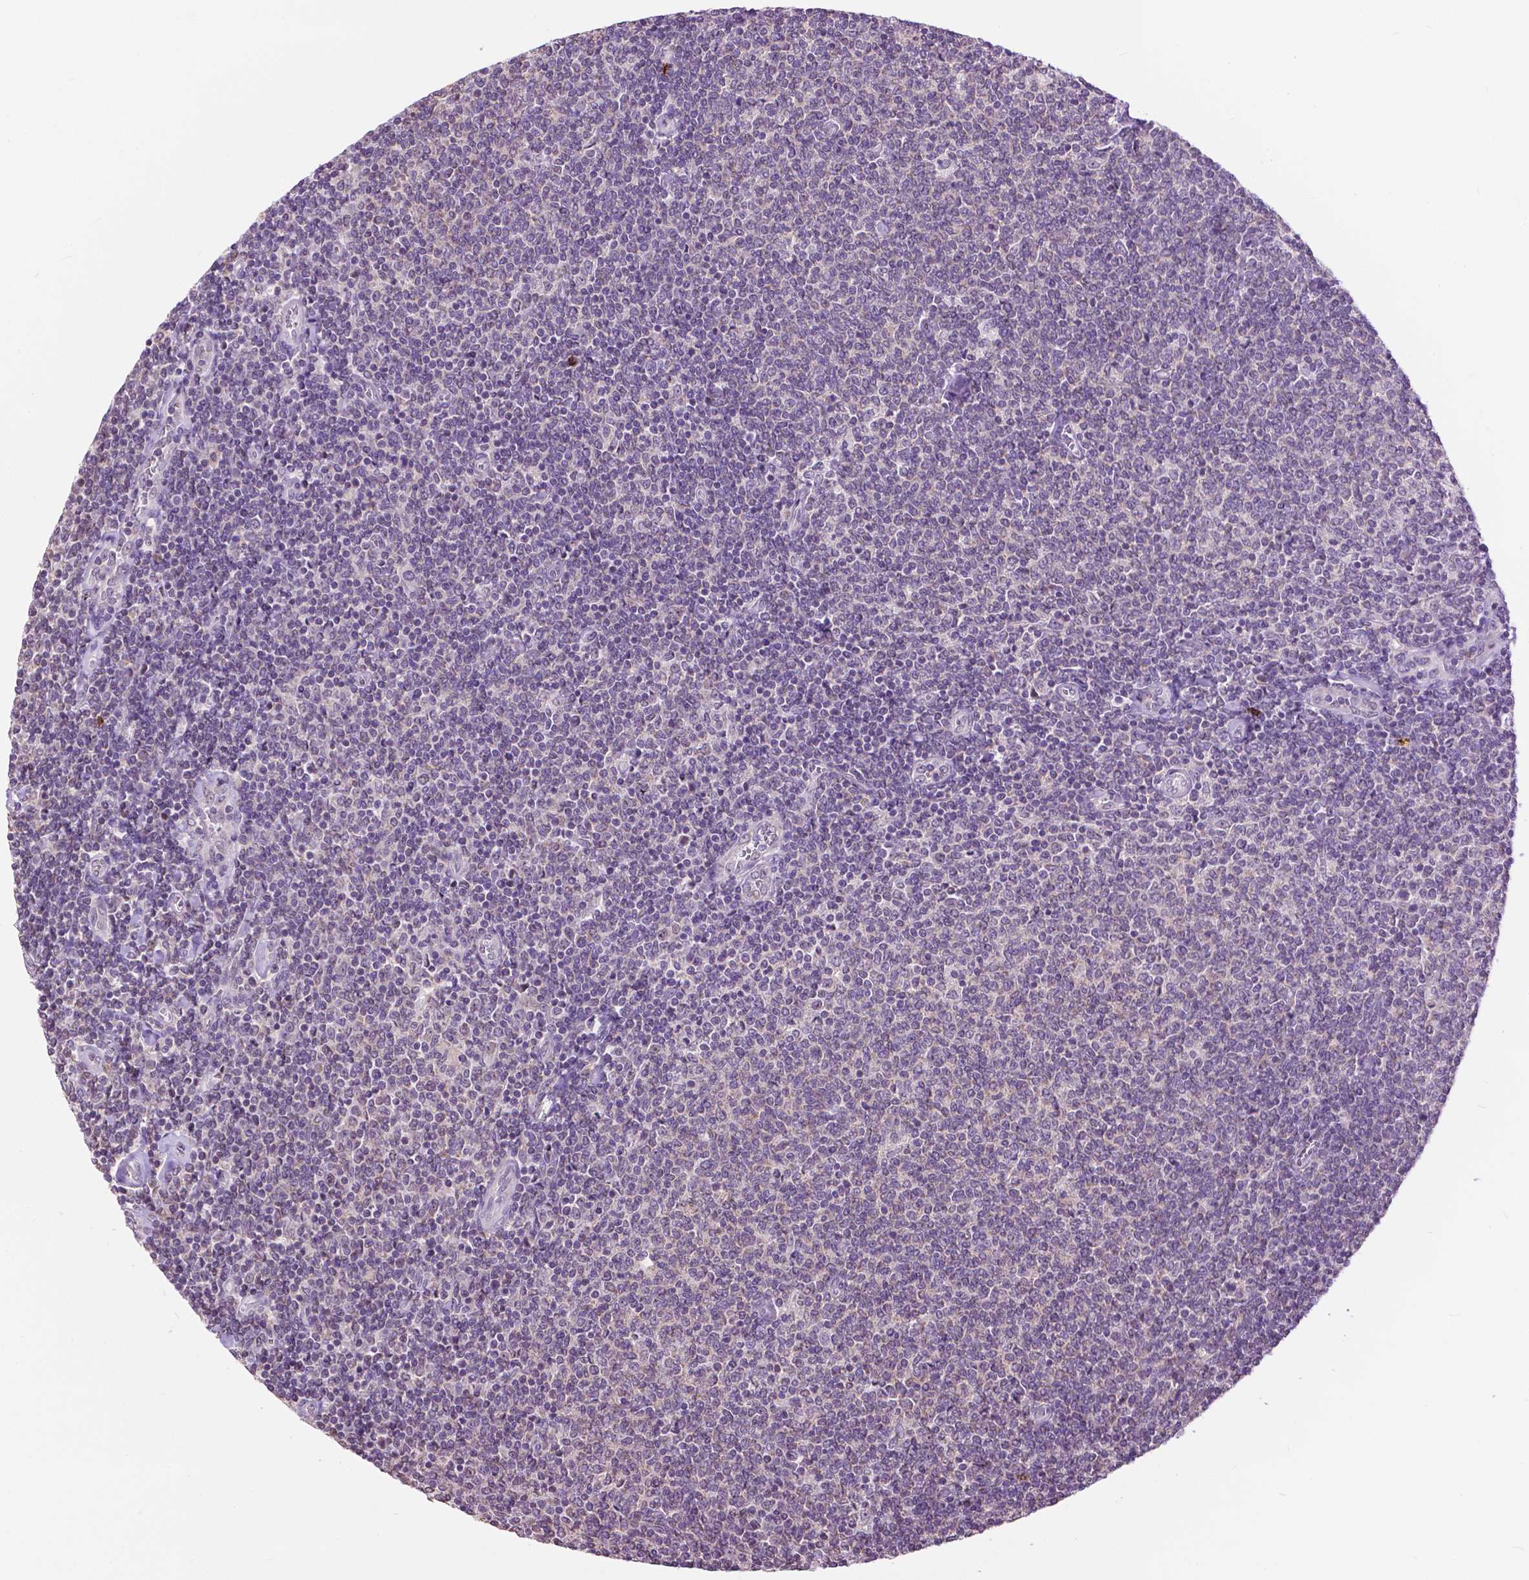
{"staining": {"intensity": "negative", "quantity": "none", "location": "none"}, "tissue": "lymphoma", "cell_type": "Tumor cells", "image_type": "cancer", "snomed": [{"axis": "morphology", "description": "Malignant lymphoma, non-Hodgkin's type, Low grade"}, {"axis": "topography", "description": "Lymph node"}], "caption": "Tumor cells show no significant staining in lymphoma.", "gene": "TTC9B", "patient": {"sex": "male", "age": 52}}